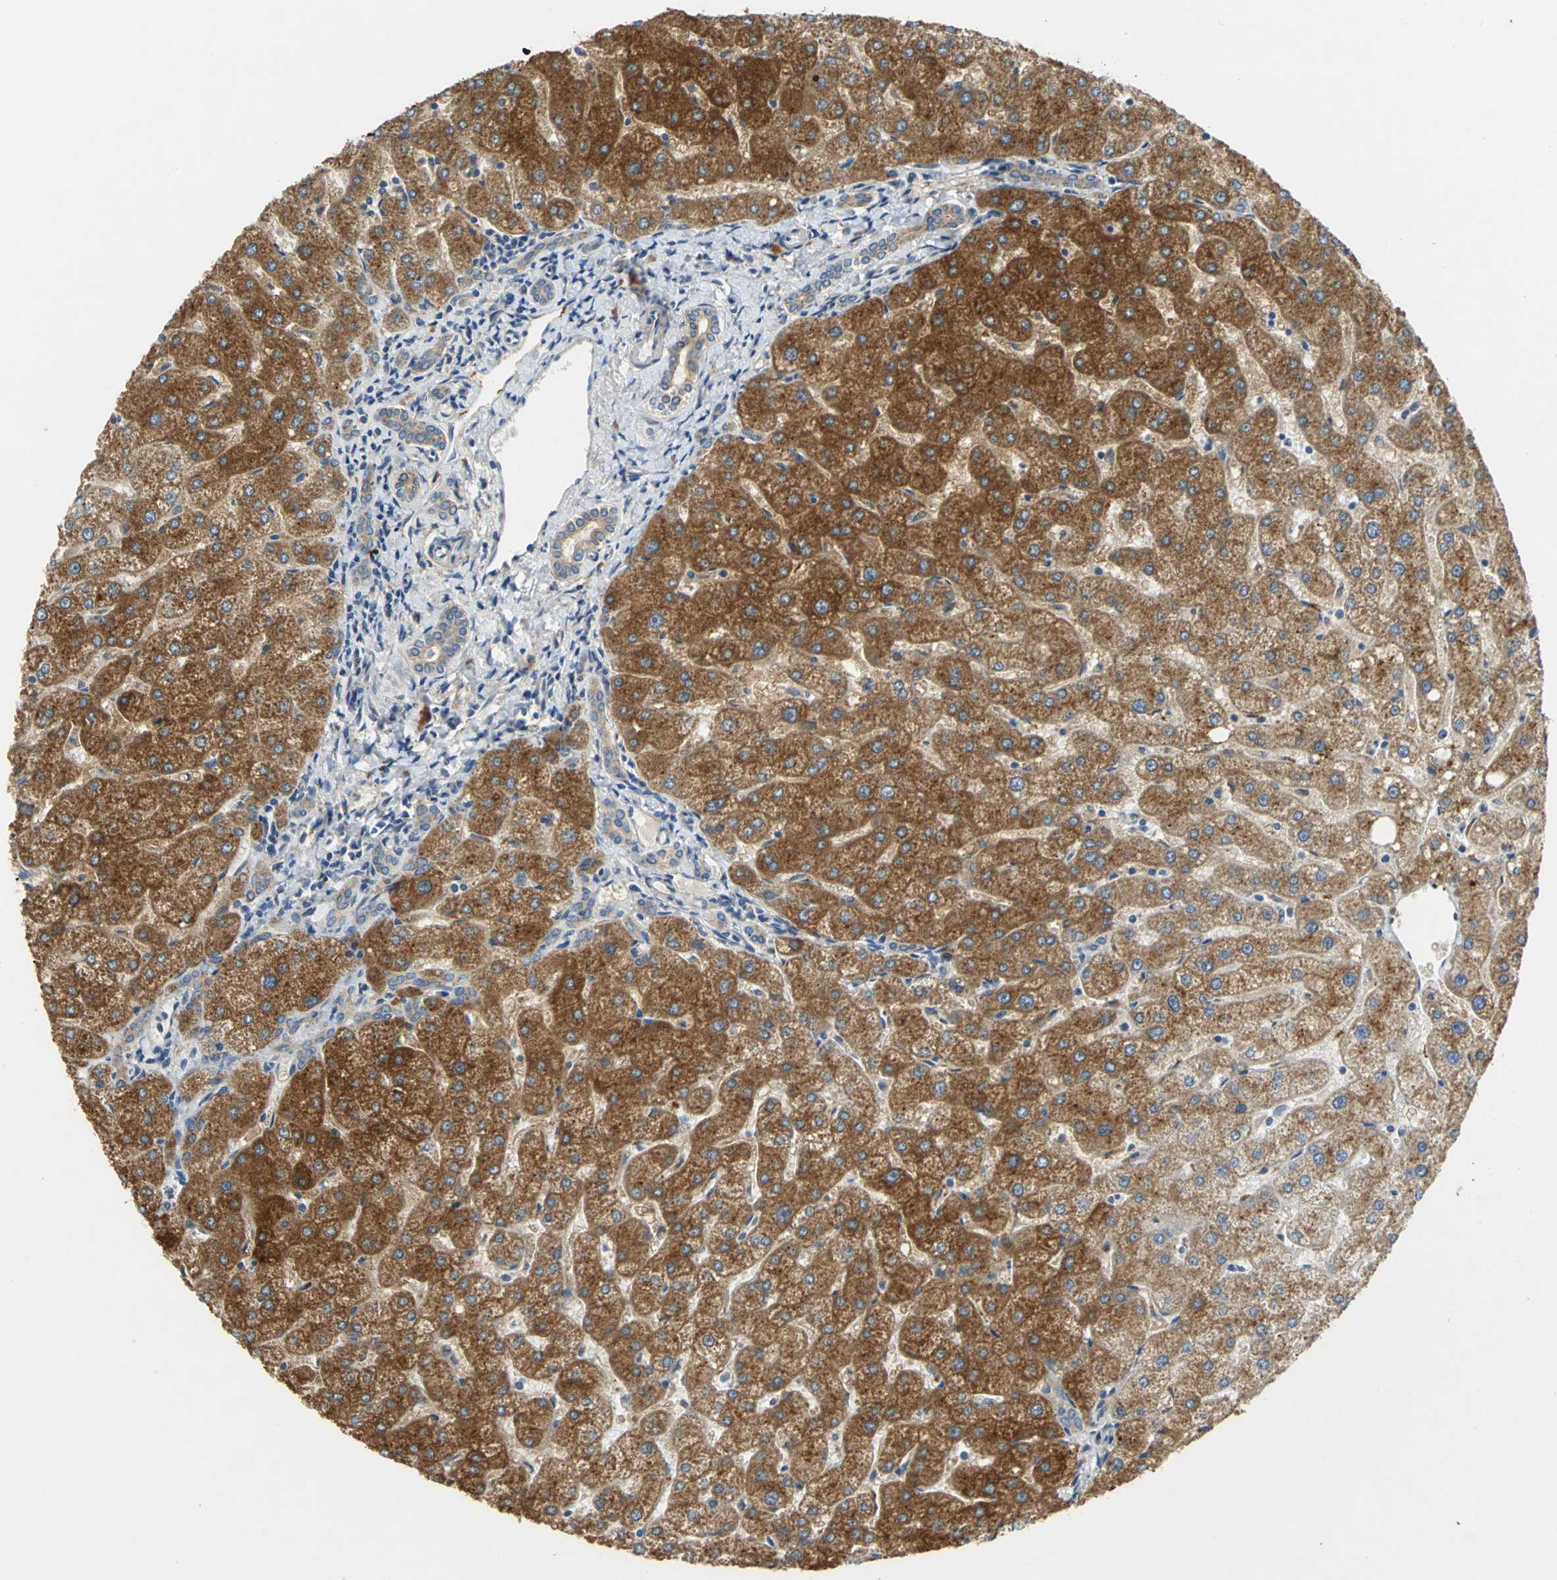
{"staining": {"intensity": "weak", "quantity": "25%-75%", "location": "cytoplasmic/membranous"}, "tissue": "liver", "cell_type": "Cholangiocytes", "image_type": "normal", "snomed": [{"axis": "morphology", "description": "Normal tissue, NOS"}, {"axis": "topography", "description": "Liver"}], "caption": "An IHC photomicrograph of benign tissue is shown. Protein staining in brown highlights weak cytoplasmic/membranous positivity in liver within cholangiocytes. (IHC, brightfield microscopy, high magnification).", "gene": "IL17RB", "patient": {"sex": "male", "age": 67}}